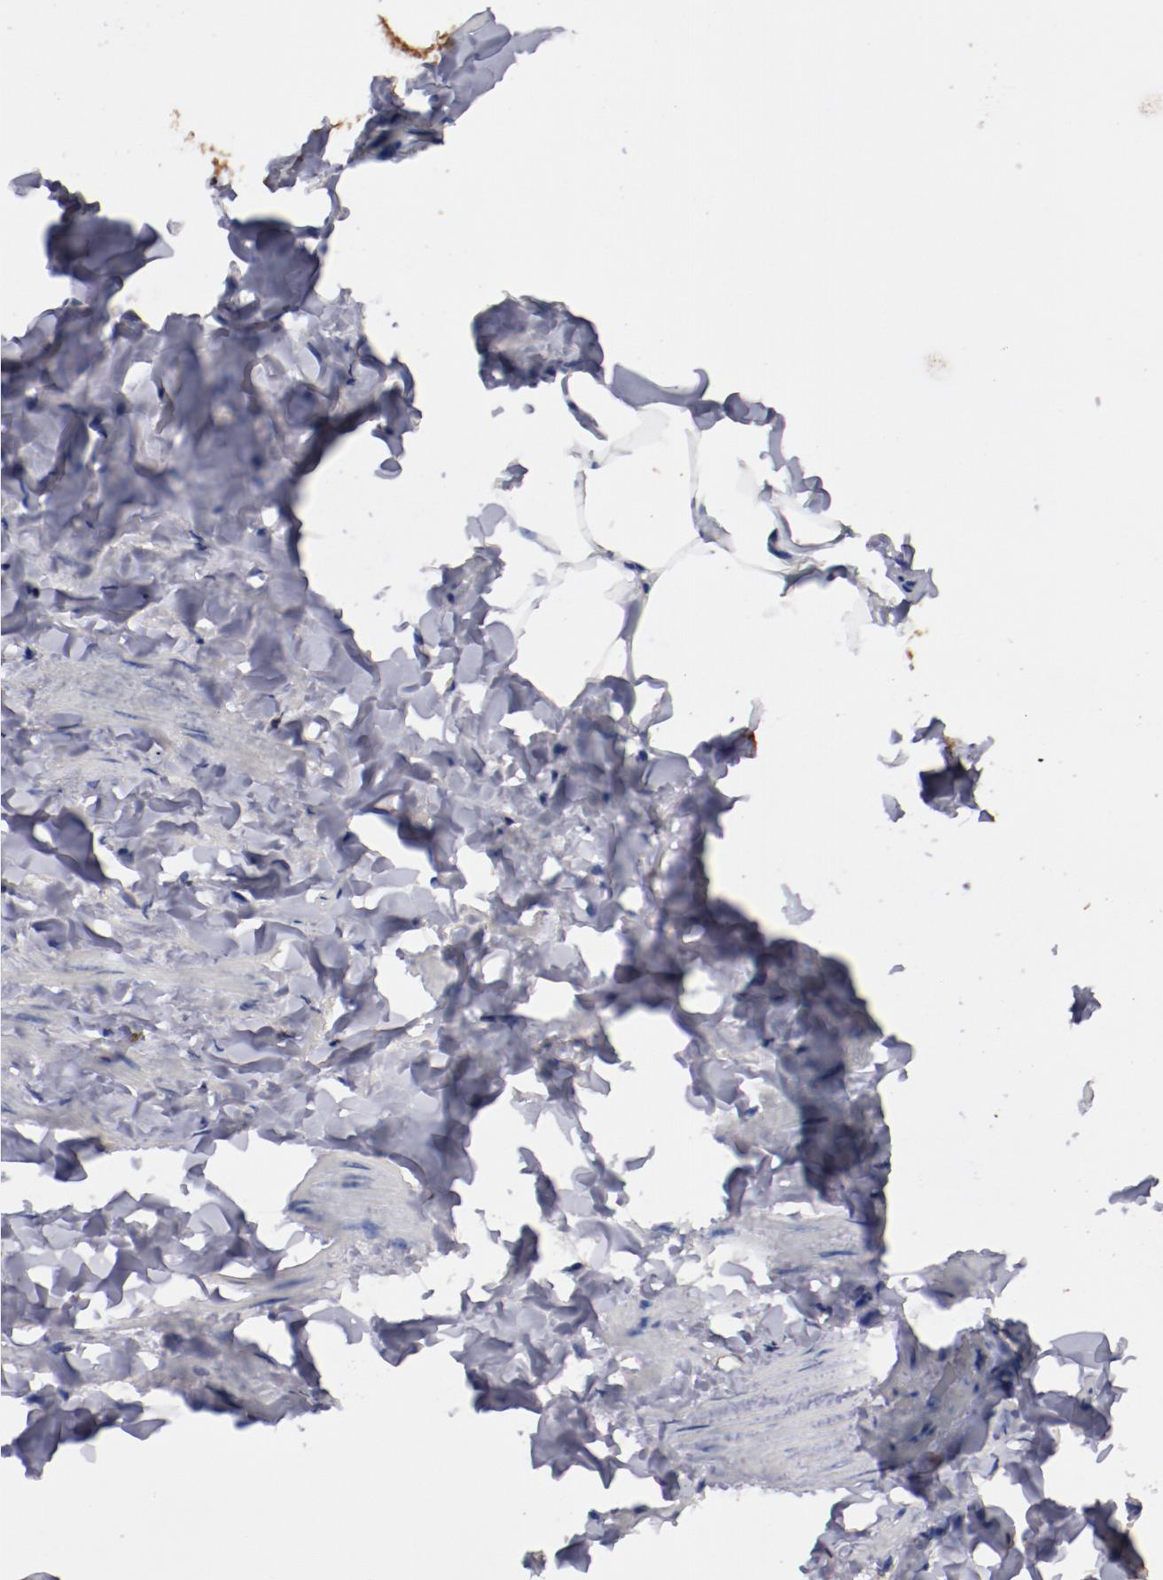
{"staining": {"intensity": "moderate", "quantity": "<25%", "location": "cytoplasmic/membranous"}, "tissue": "adipose tissue", "cell_type": "Adipocytes", "image_type": "normal", "snomed": [{"axis": "morphology", "description": "Normal tissue, NOS"}, {"axis": "topography", "description": "Vascular tissue"}], "caption": "Adipocytes demonstrate low levels of moderate cytoplasmic/membranous staining in approximately <25% of cells in benign adipose tissue.", "gene": "TMOD3", "patient": {"sex": "male", "age": 41}}